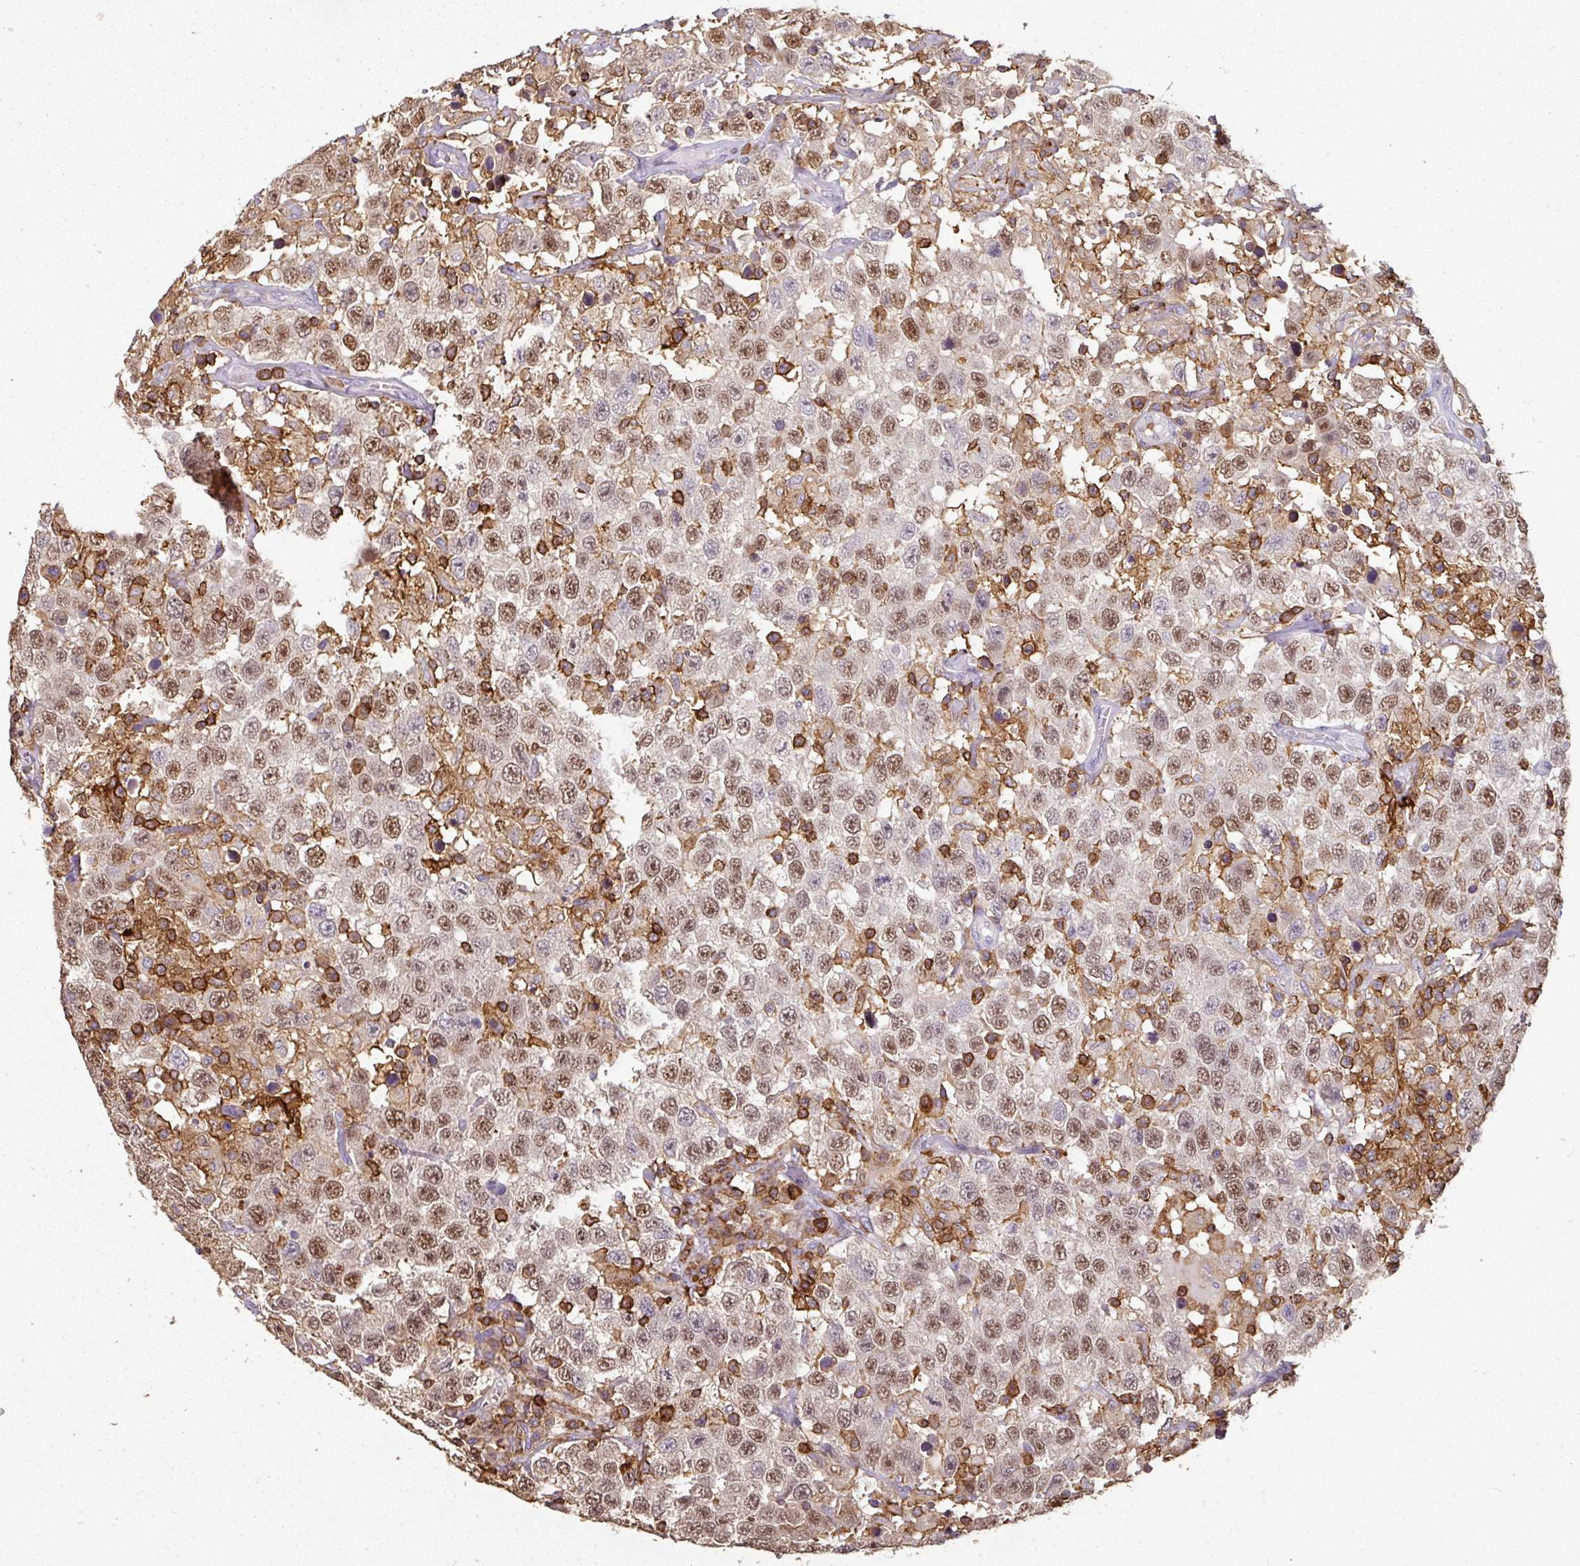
{"staining": {"intensity": "moderate", "quantity": "25%-75%", "location": "nuclear"}, "tissue": "testis cancer", "cell_type": "Tumor cells", "image_type": "cancer", "snomed": [{"axis": "morphology", "description": "Seminoma, NOS"}, {"axis": "topography", "description": "Testis"}], "caption": "Immunohistochemical staining of human testis cancer (seminoma) displays medium levels of moderate nuclear protein expression in approximately 25%-75% of tumor cells.", "gene": "OLFML2B", "patient": {"sex": "male", "age": 41}}